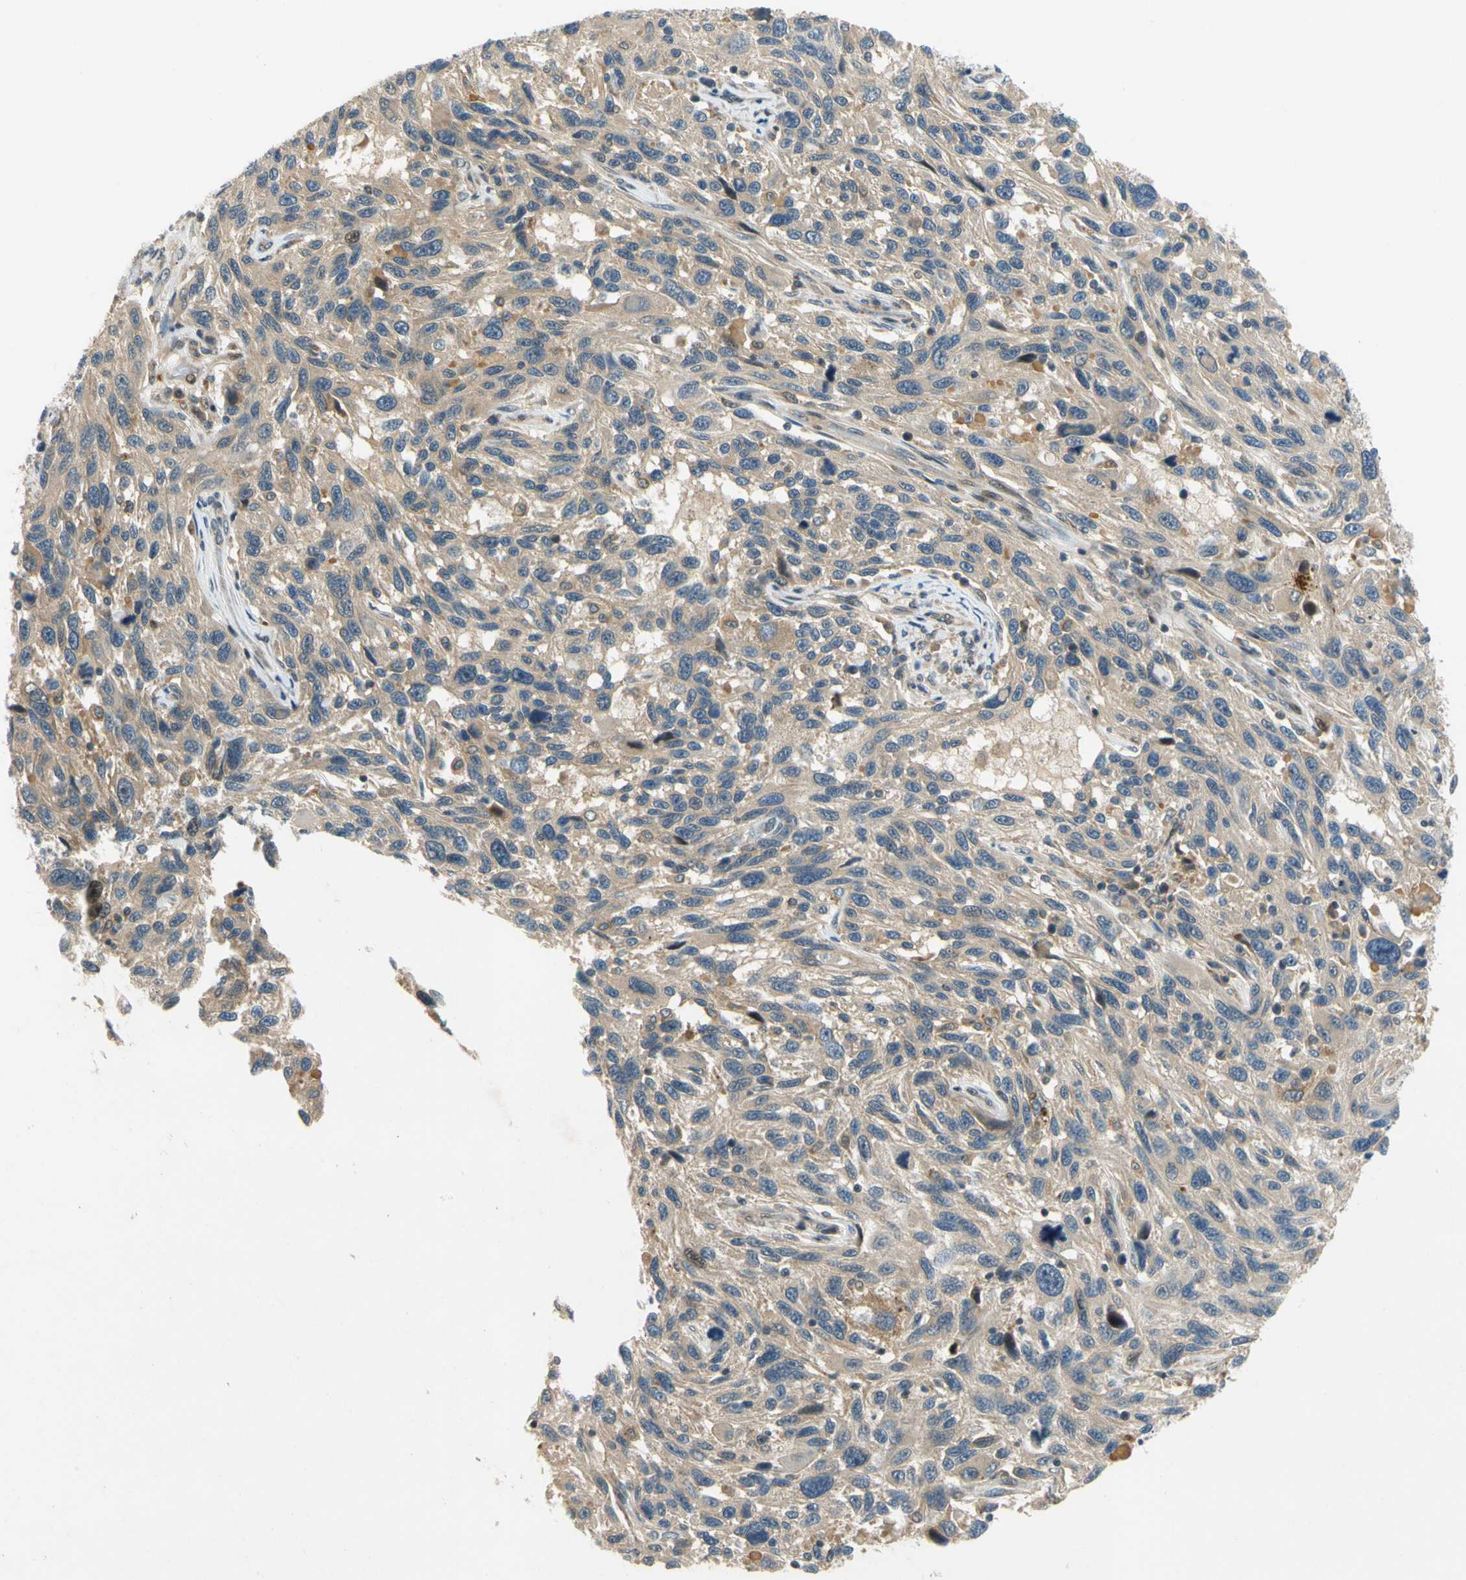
{"staining": {"intensity": "weak", "quantity": ">75%", "location": "cytoplasmic/membranous"}, "tissue": "melanoma", "cell_type": "Tumor cells", "image_type": "cancer", "snomed": [{"axis": "morphology", "description": "Malignant melanoma, NOS"}, {"axis": "topography", "description": "Skin"}], "caption": "This image demonstrates melanoma stained with immunohistochemistry to label a protein in brown. The cytoplasmic/membranous of tumor cells show weak positivity for the protein. Nuclei are counter-stained blue.", "gene": "GATD1", "patient": {"sex": "male", "age": 53}}